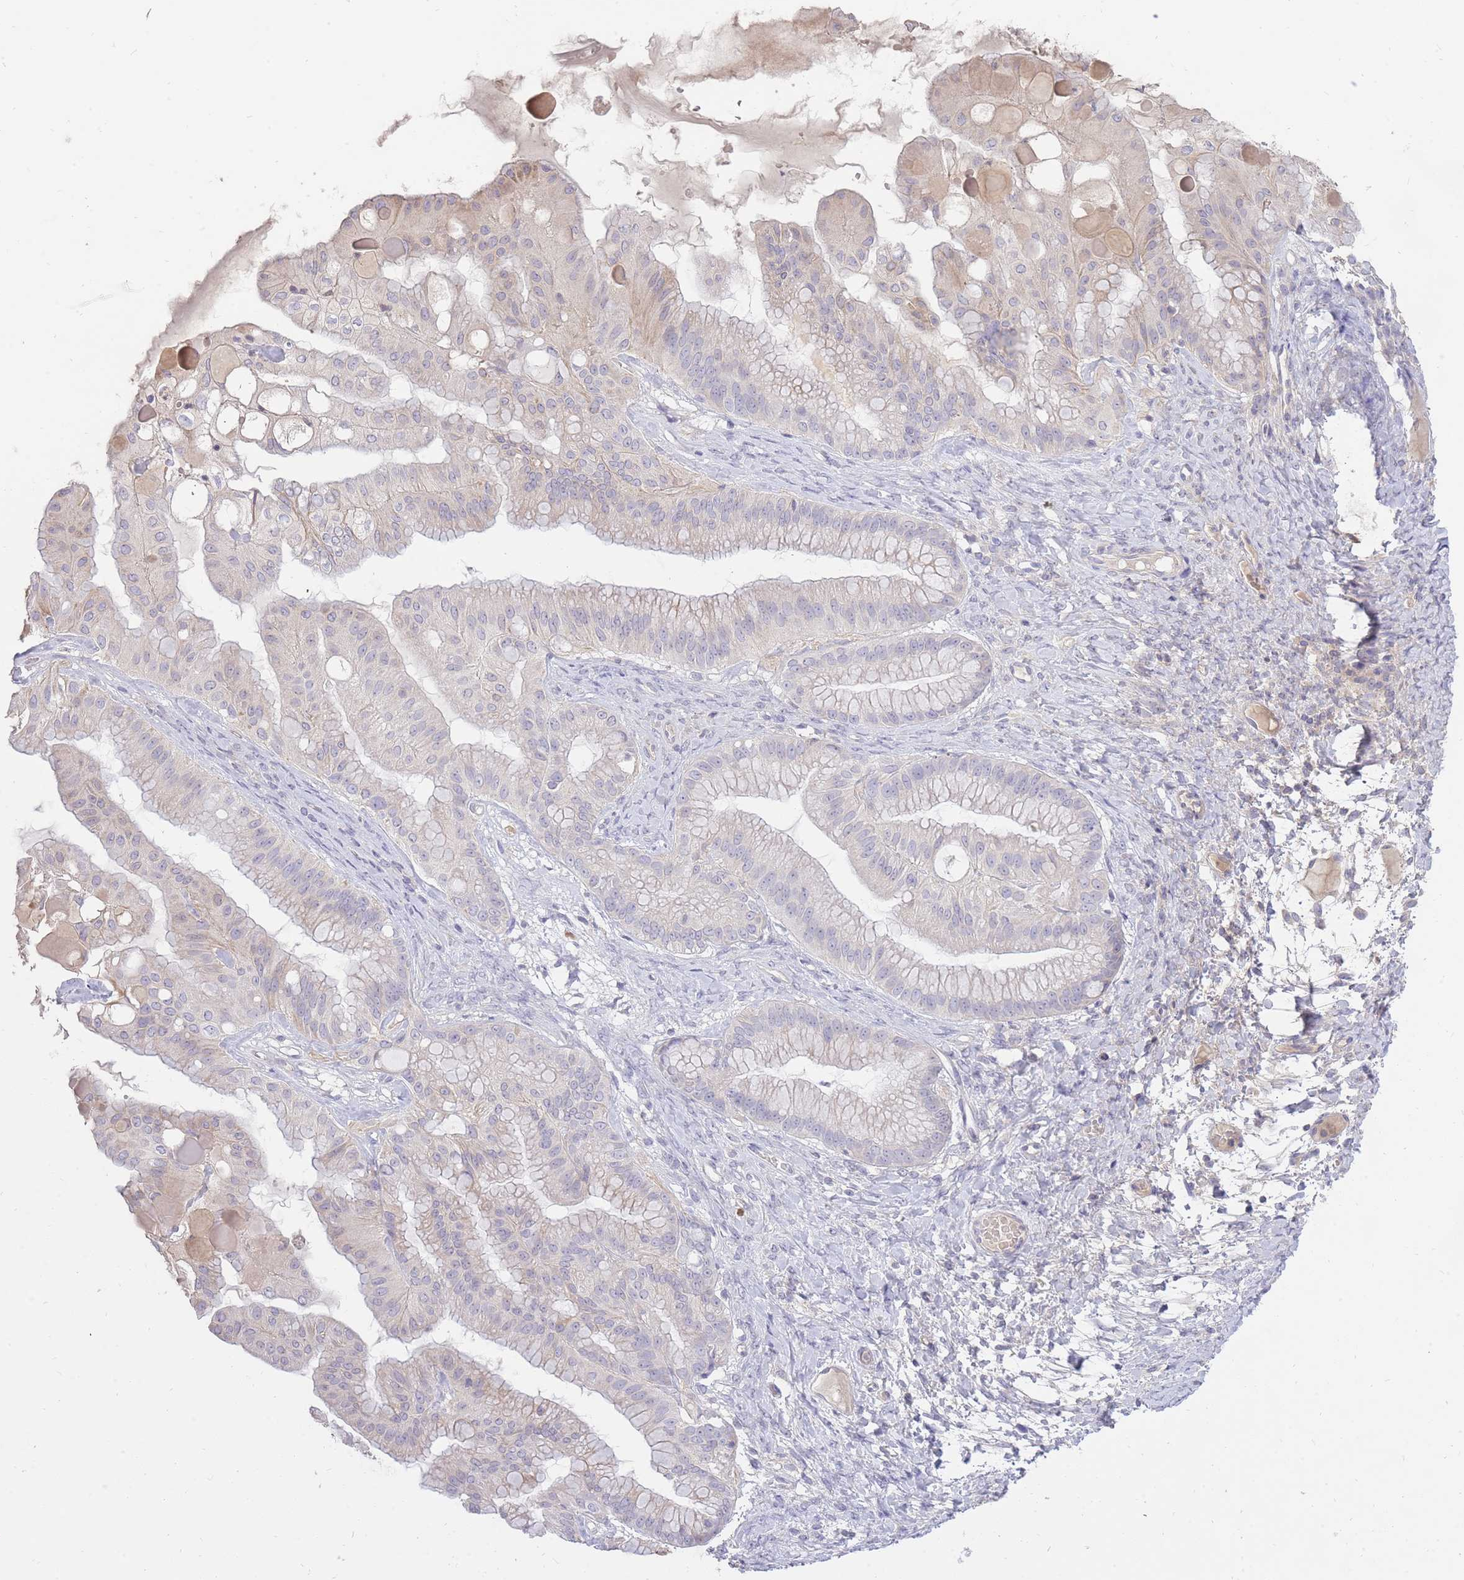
{"staining": {"intensity": "moderate", "quantity": "25%-75%", "location": "cytoplasmic/membranous"}, "tissue": "ovarian cancer", "cell_type": "Tumor cells", "image_type": "cancer", "snomed": [{"axis": "morphology", "description": "Cystadenocarcinoma, mucinous, NOS"}, {"axis": "topography", "description": "Ovary"}], "caption": "IHC micrograph of ovarian mucinous cystadenocarcinoma stained for a protein (brown), which exhibits medium levels of moderate cytoplasmic/membranous staining in about 25%-75% of tumor cells.", "gene": "FRG2C", "patient": {"sex": "female", "age": 61}}